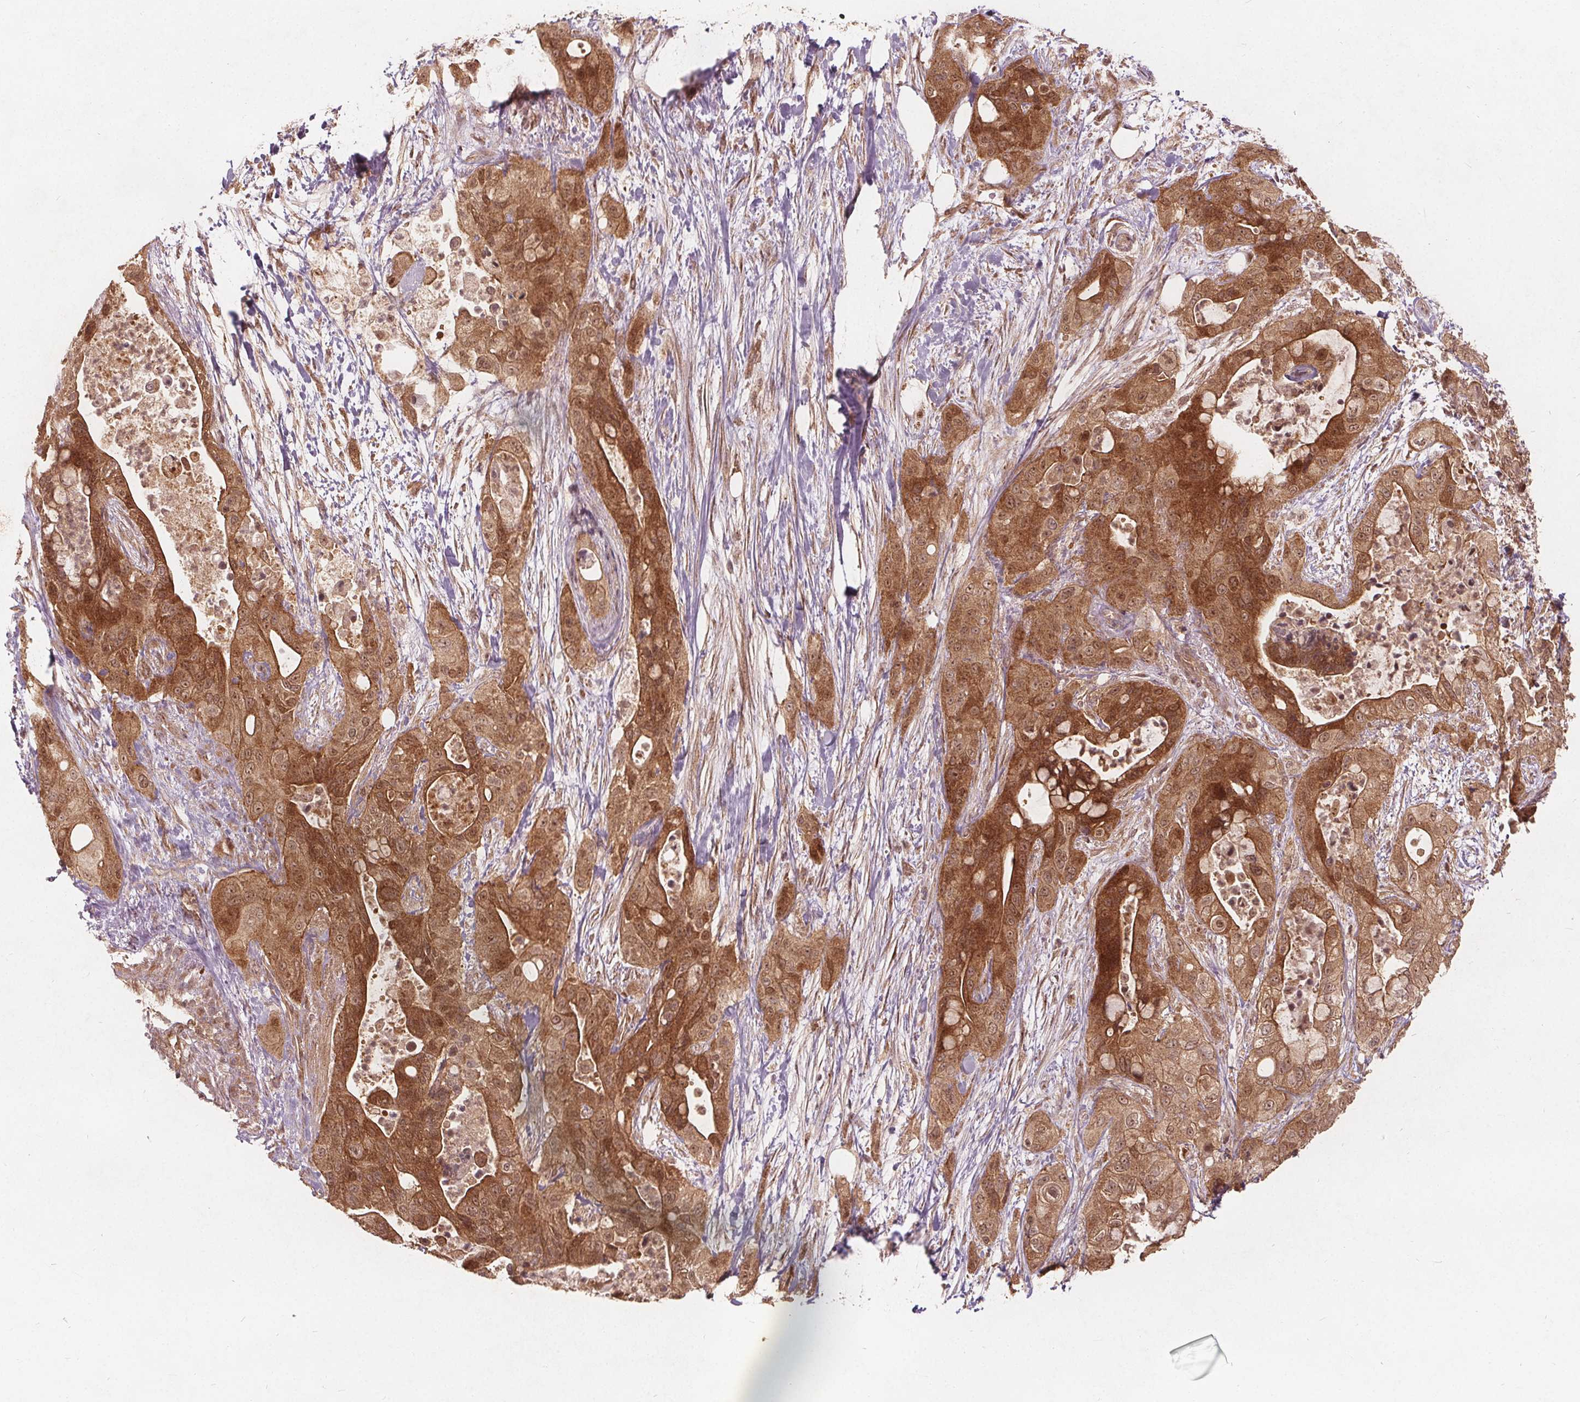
{"staining": {"intensity": "moderate", "quantity": ">75%", "location": "cytoplasmic/membranous,nuclear"}, "tissue": "pancreatic cancer", "cell_type": "Tumor cells", "image_type": "cancer", "snomed": [{"axis": "morphology", "description": "Adenocarcinoma, NOS"}, {"axis": "topography", "description": "Pancreas"}], "caption": "Human adenocarcinoma (pancreatic) stained with a protein marker shows moderate staining in tumor cells.", "gene": "PPP1CB", "patient": {"sex": "male", "age": 71}}